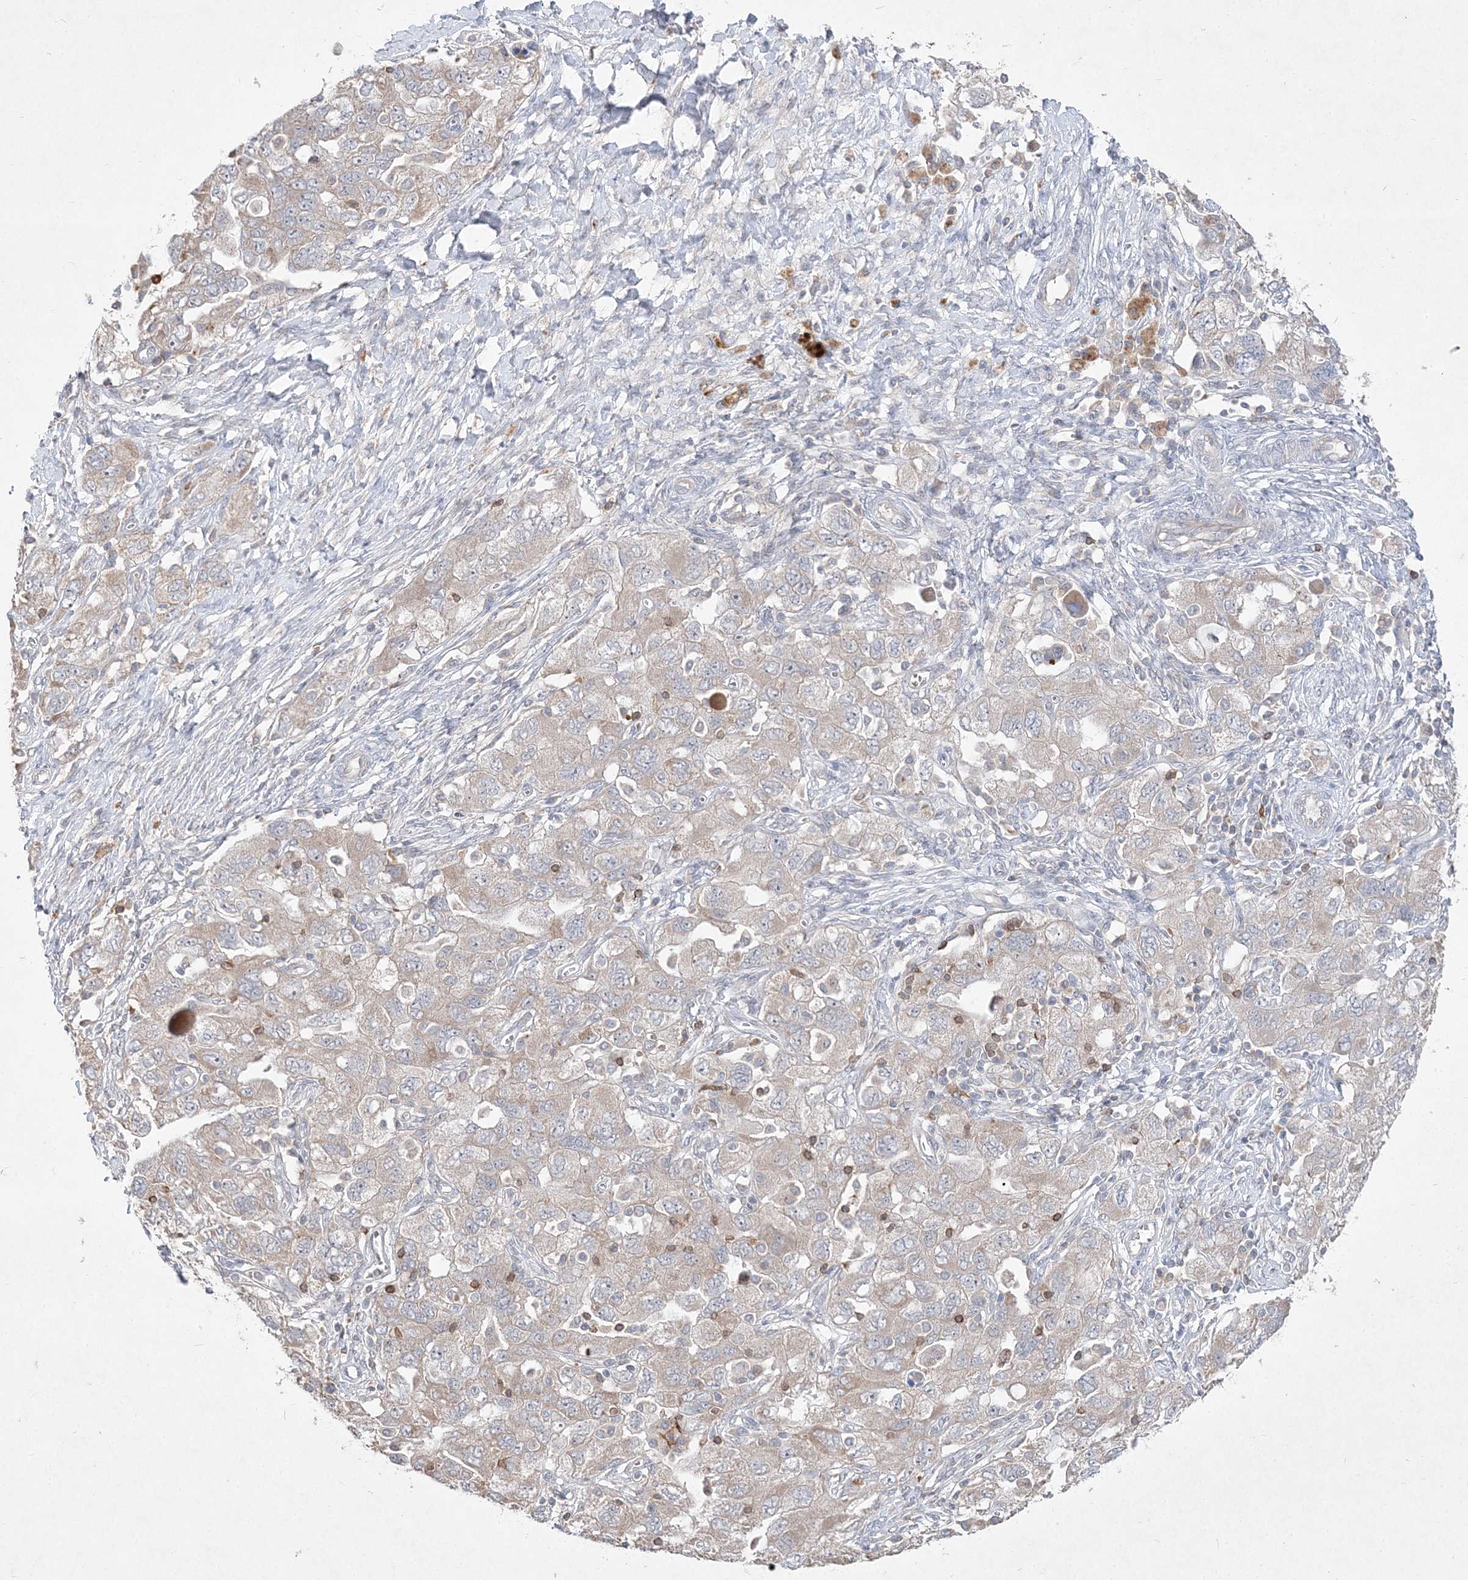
{"staining": {"intensity": "negative", "quantity": "none", "location": "none"}, "tissue": "ovarian cancer", "cell_type": "Tumor cells", "image_type": "cancer", "snomed": [{"axis": "morphology", "description": "Carcinoma, NOS"}, {"axis": "morphology", "description": "Cystadenocarcinoma, serous, NOS"}, {"axis": "topography", "description": "Ovary"}], "caption": "Tumor cells are negative for protein expression in human ovarian cancer.", "gene": "CLNK", "patient": {"sex": "female", "age": 69}}